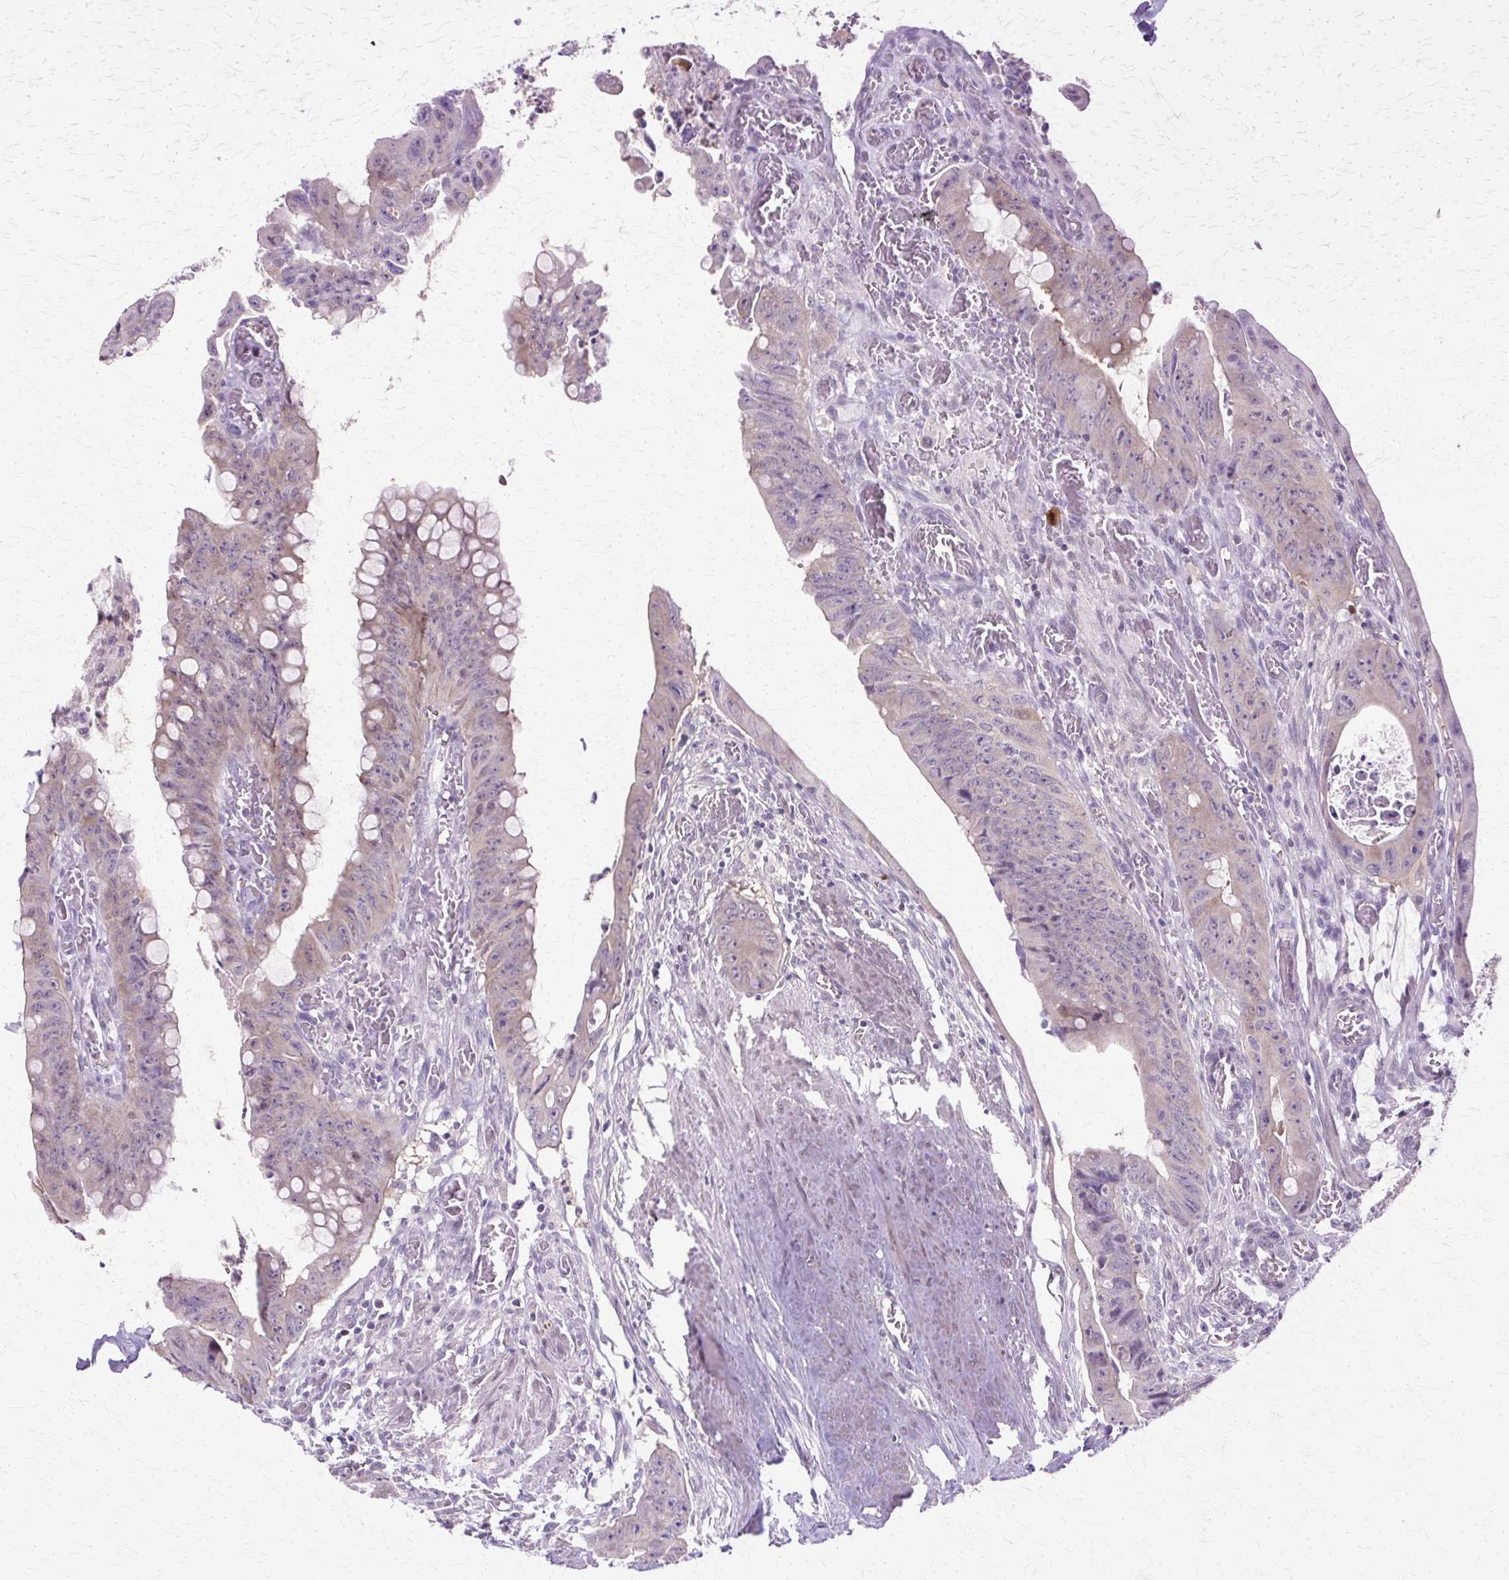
{"staining": {"intensity": "weak", "quantity": "<25%", "location": "nuclear"}, "tissue": "colorectal cancer", "cell_type": "Tumor cells", "image_type": "cancer", "snomed": [{"axis": "morphology", "description": "Adenocarcinoma, NOS"}, {"axis": "topography", "description": "Rectum"}], "caption": "High power microscopy image of an immunohistochemistry histopathology image of colorectal cancer (adenocarcinoma), revealing no significant staining in tumor cells.", "gene": "HSPA8", "patient": {"sex": "male", "age": 78}}